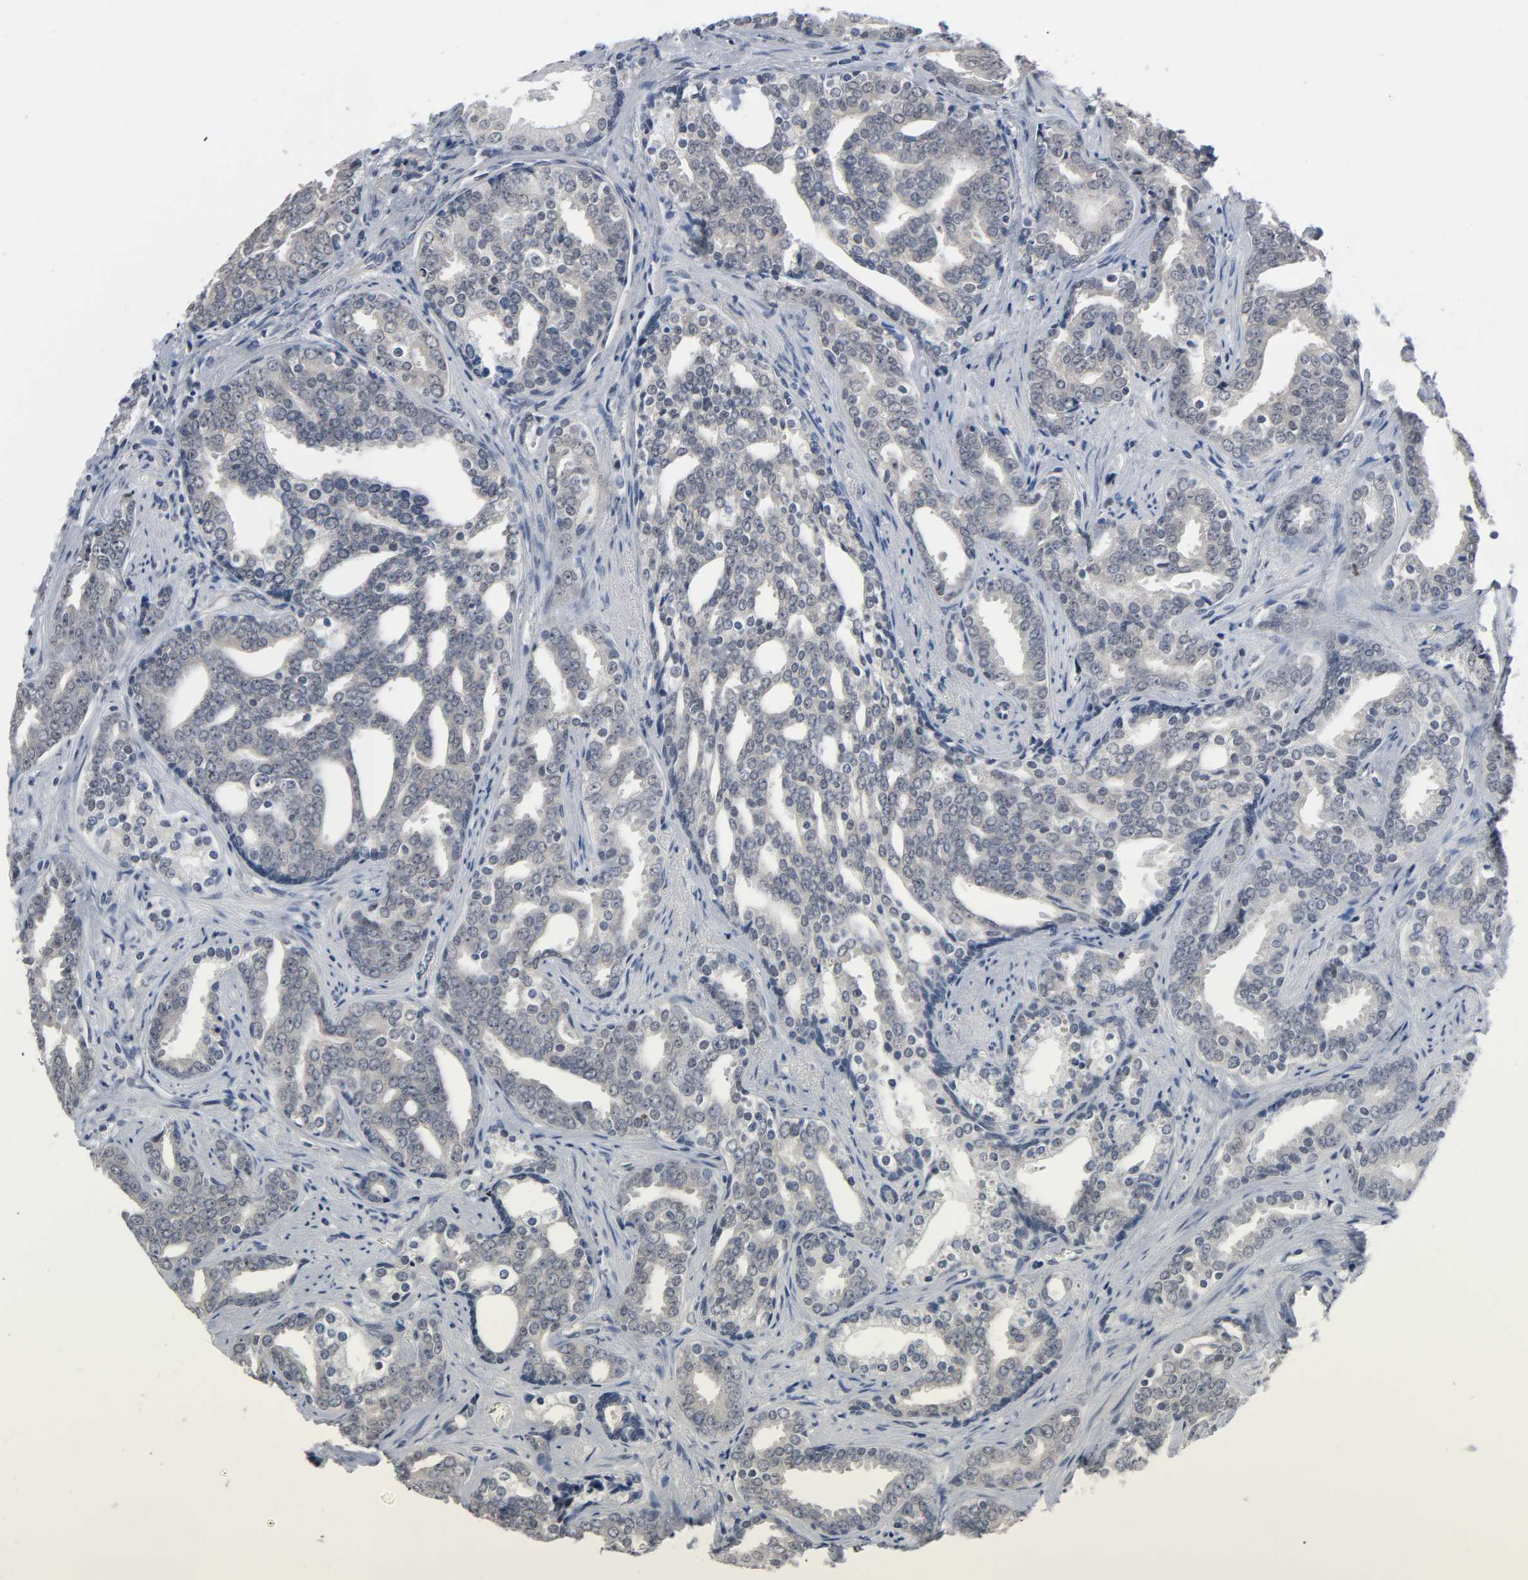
{"staining": {"intensity": "negative", "quantity": "none", "location": "none"}, "tissue": "prostate cancer", "cell_type": "Tumor cells", "image_type": "cancer", "snomed": [{"axis": "morphology", "description": "Adenocarcinoma, High grade"}, {"axis": "topography", "description": "Prostate"}], "caption": "Immunohistochemistry (IHC) photomicrograph of neoplastic tissue: human adenocarcinoma (high-grade) (prostate) stained with DAB shows no significant protein staining in tumor cells. (DAB immunohistochemistry (IHC) with hematoxylin counter stain).", "gene": "ACSS2", "patient": {"sex": "male", "age": 67}}